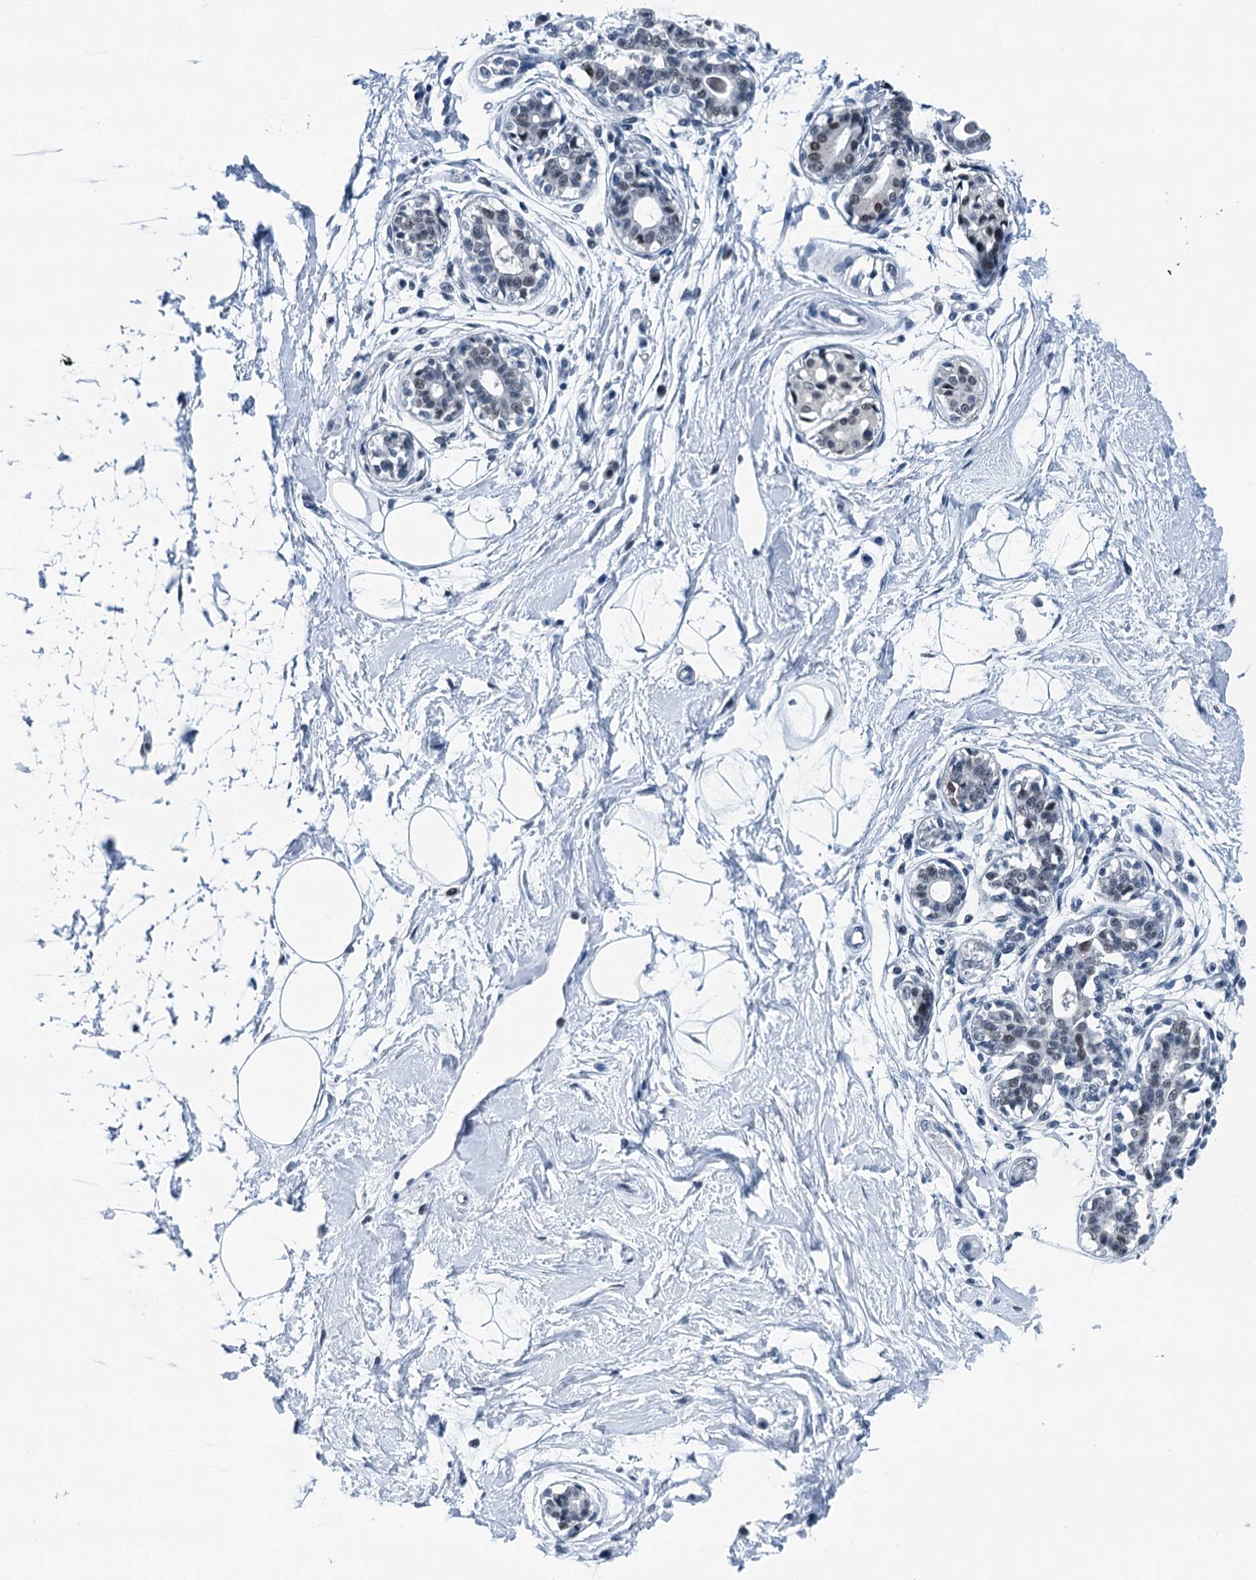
{"staining": {"intensity": "negative", "quantity": "none", "location": "none"}, "tissue": "breast", "cell_type": "Adipocytes", "image_type": "normal", "snomed": [{"axis": "morphology", "description": "Normal tissue, NOS"}, {"axis": "topography", "description": "Breast"}], "caption": "Immunohistochemistry of benign human breast reveals no staining in adipocytes.", "gene": "TRPT1", "patient": {"sex": "female", "age": 45}}